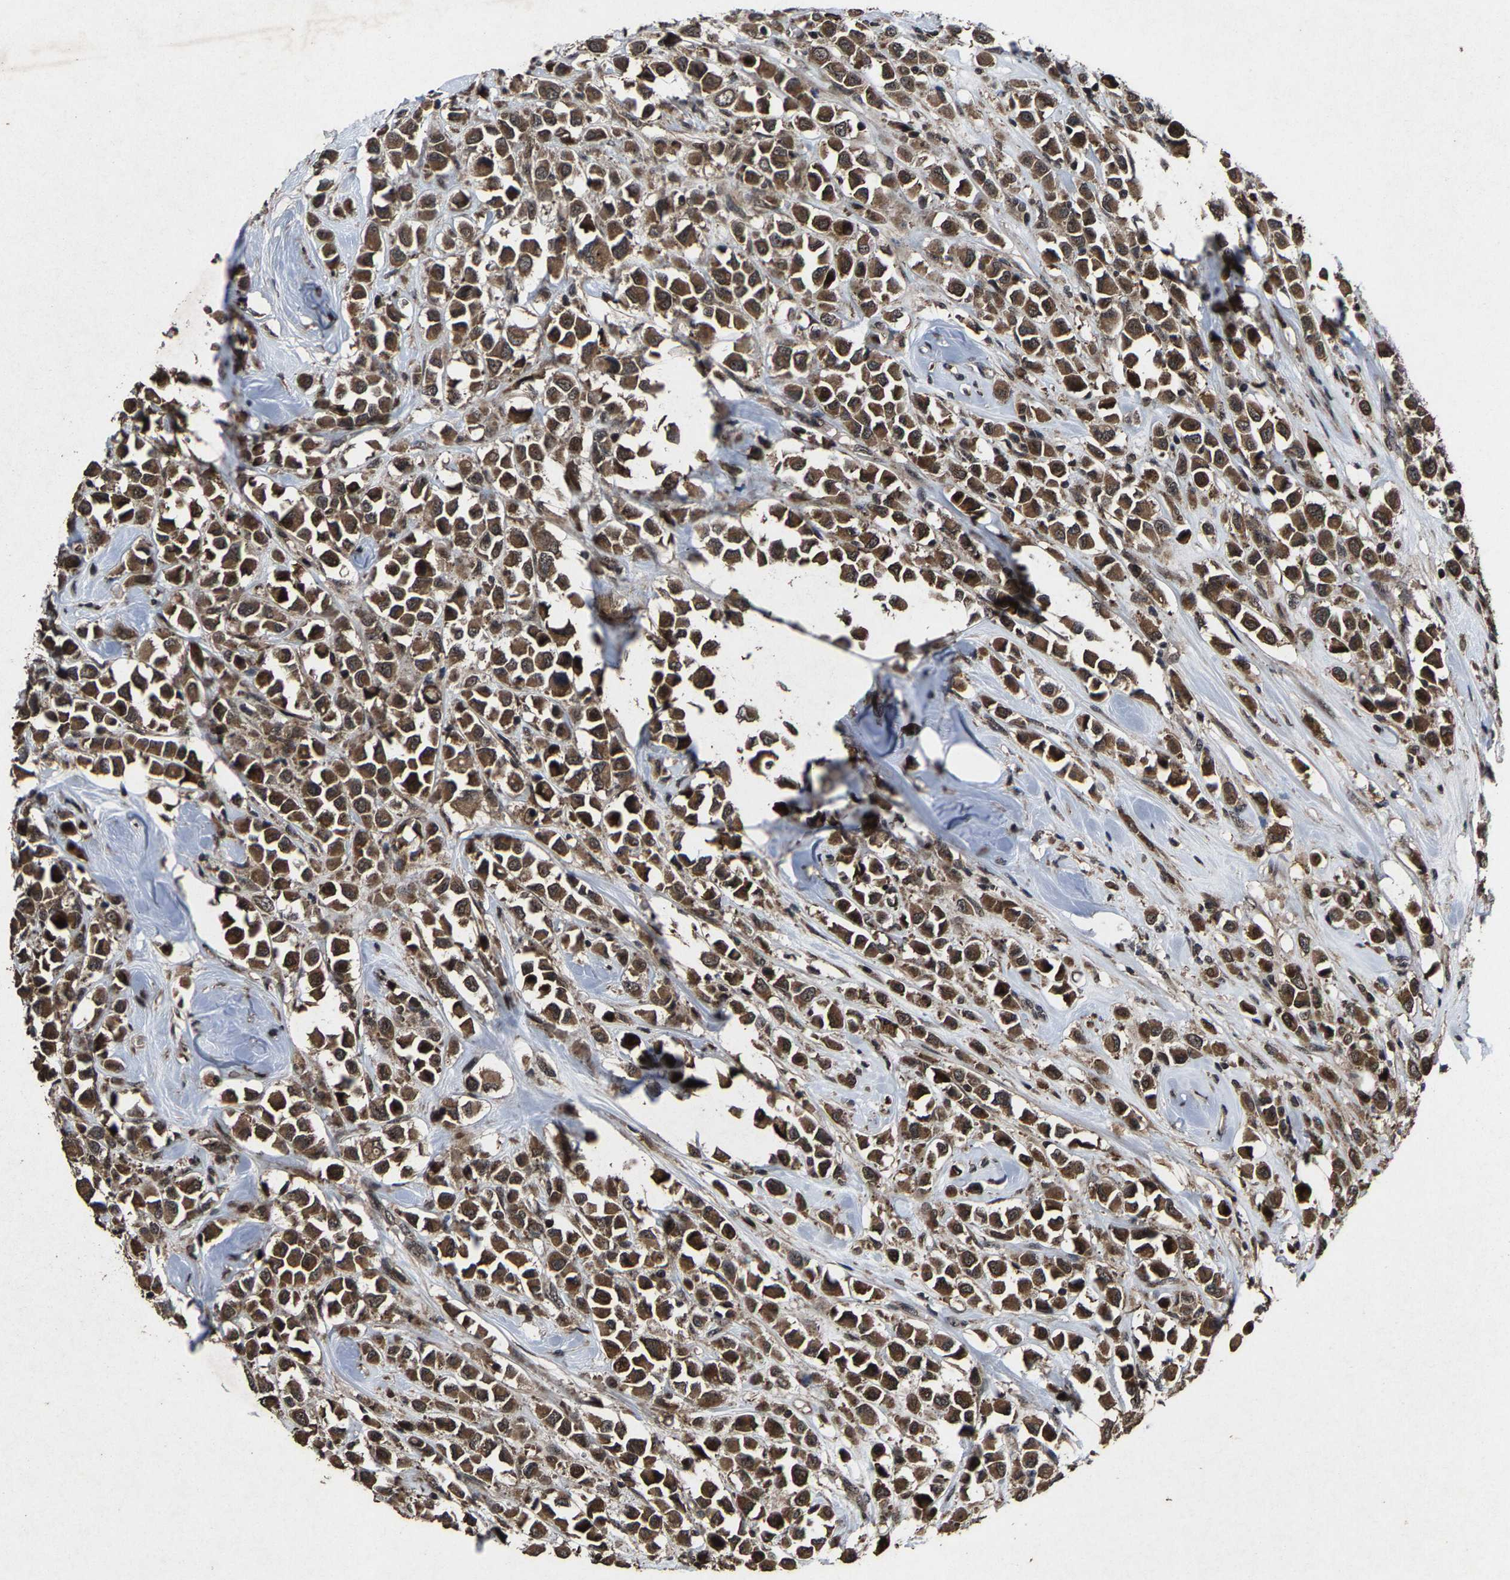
{"staining": {"intensity": "strong", "quantity": ">75%", "location": "cytoplasmic/membranous"}, "tissue": "breast cancer", "cell_type": "Tumor cells", "image_type": "cancer", "snomed": [{"axis": "morphology", "description": "Duct carcinoma"}, {"axis": "topography", "description": "Breast"}], "caption": "Protein staining shows strong cytoplasmic/membranous positivity in about >75% of tumor cells in infiltrating ductal carcinoma (breast). The protein is stained brown, and the nuclei are stained in blue (DAB IHC with brightfield microscopy, high magnification).", "gene": "HAUS6", "patient": {"sex": "female", "age": 61}}